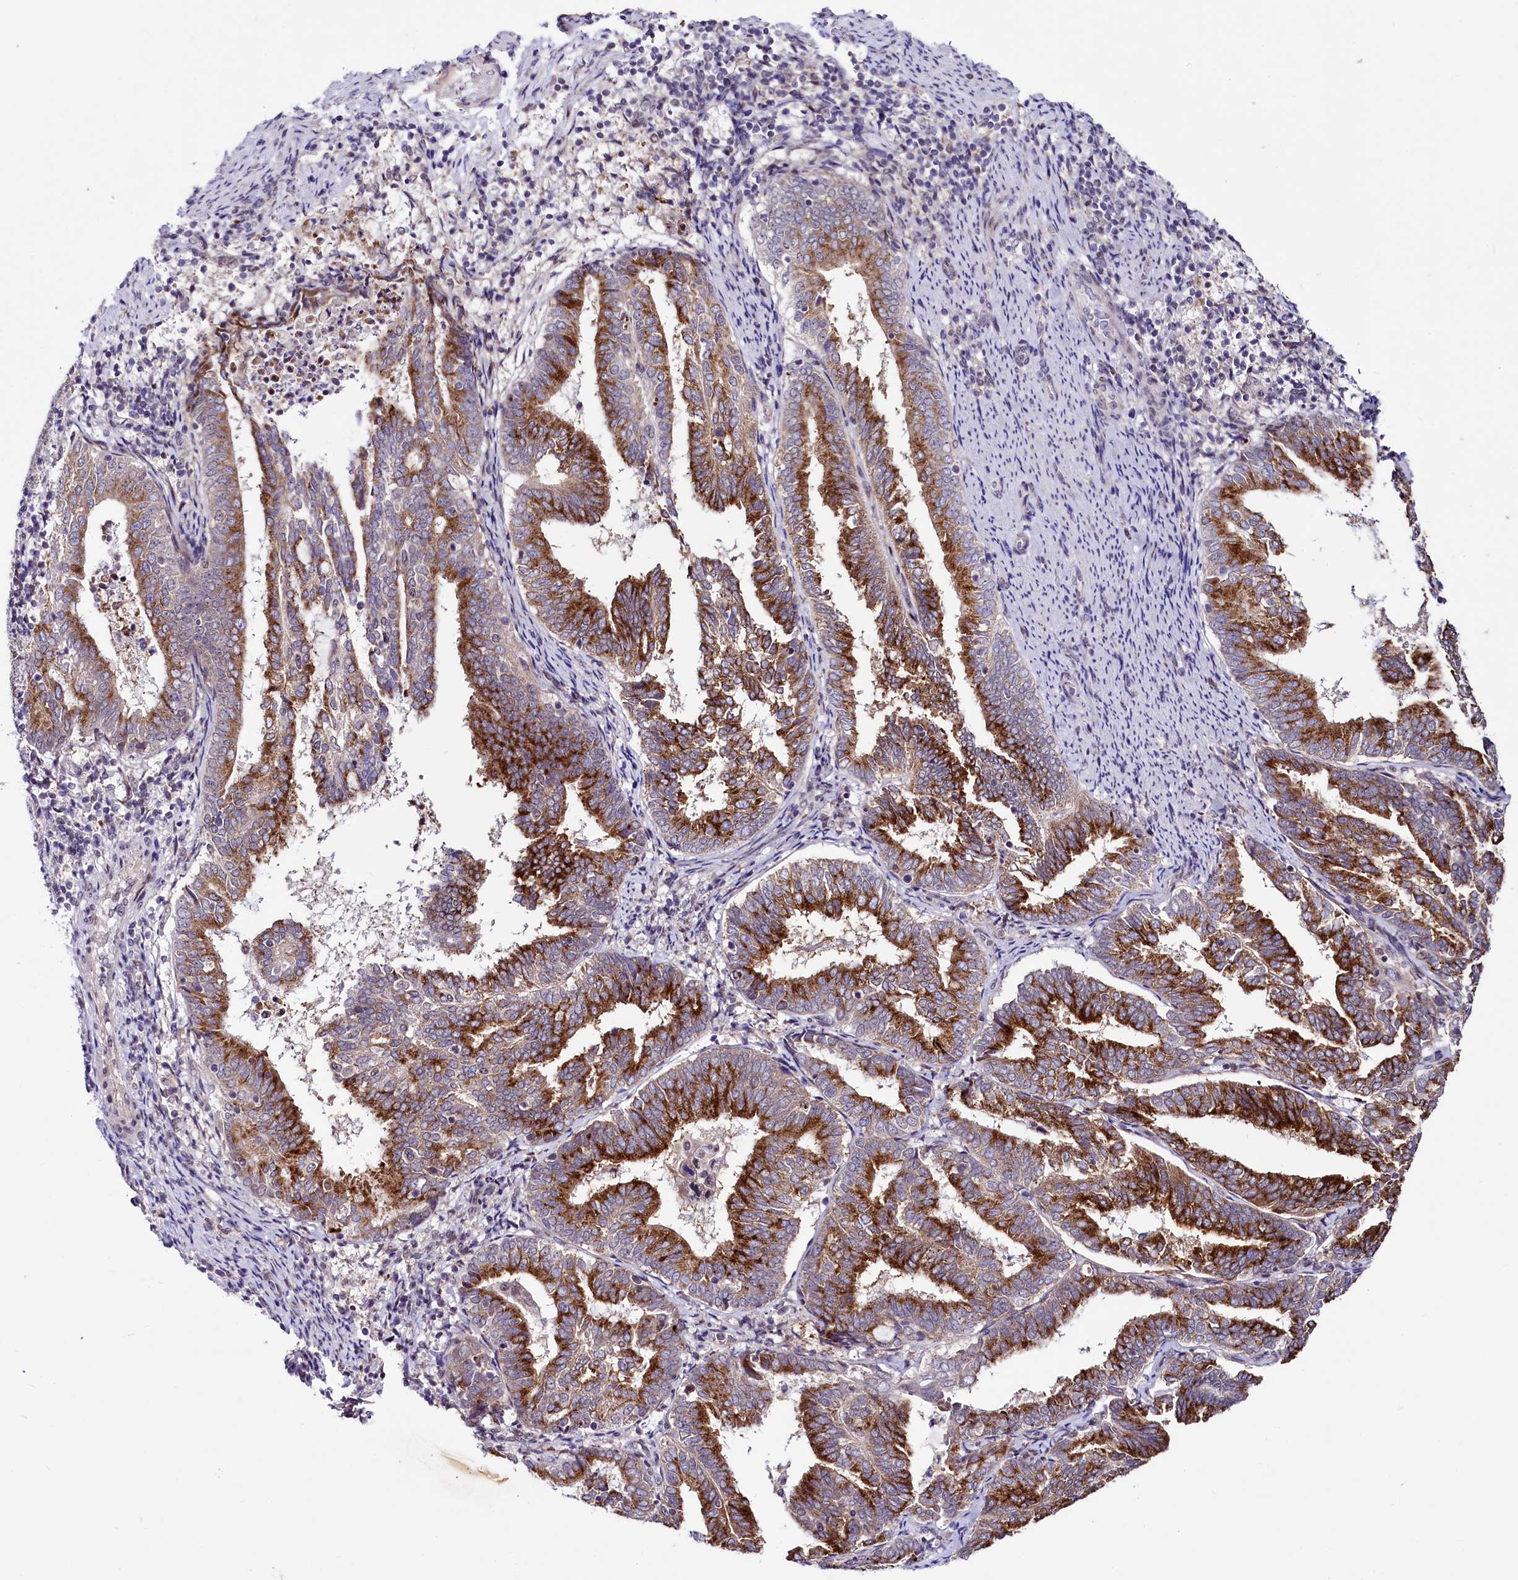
{"staining": {"intensity": "strong", "quantity": ">75%", "location": "cytoplasmic/membranous"}, "tissue": "endometrial cancer", "cell_type": "Tumor cells", "image_type": "cancer", "snomed": [{"axis": "morphology", "description": "Adenocarcinoma, NOS"}, {"axis": "topography", "description": "Endometrium"}], "caption": "DAB (3,3'-diaminobenzidine) immunohistochemical staining of endometrial adenocarcinoma exhibits strong cytoplasmic/membranous protein staining in about >75% of tumor cells.", "gene": "LEUTX", "patient": {"sex": "female", "age": 80}}